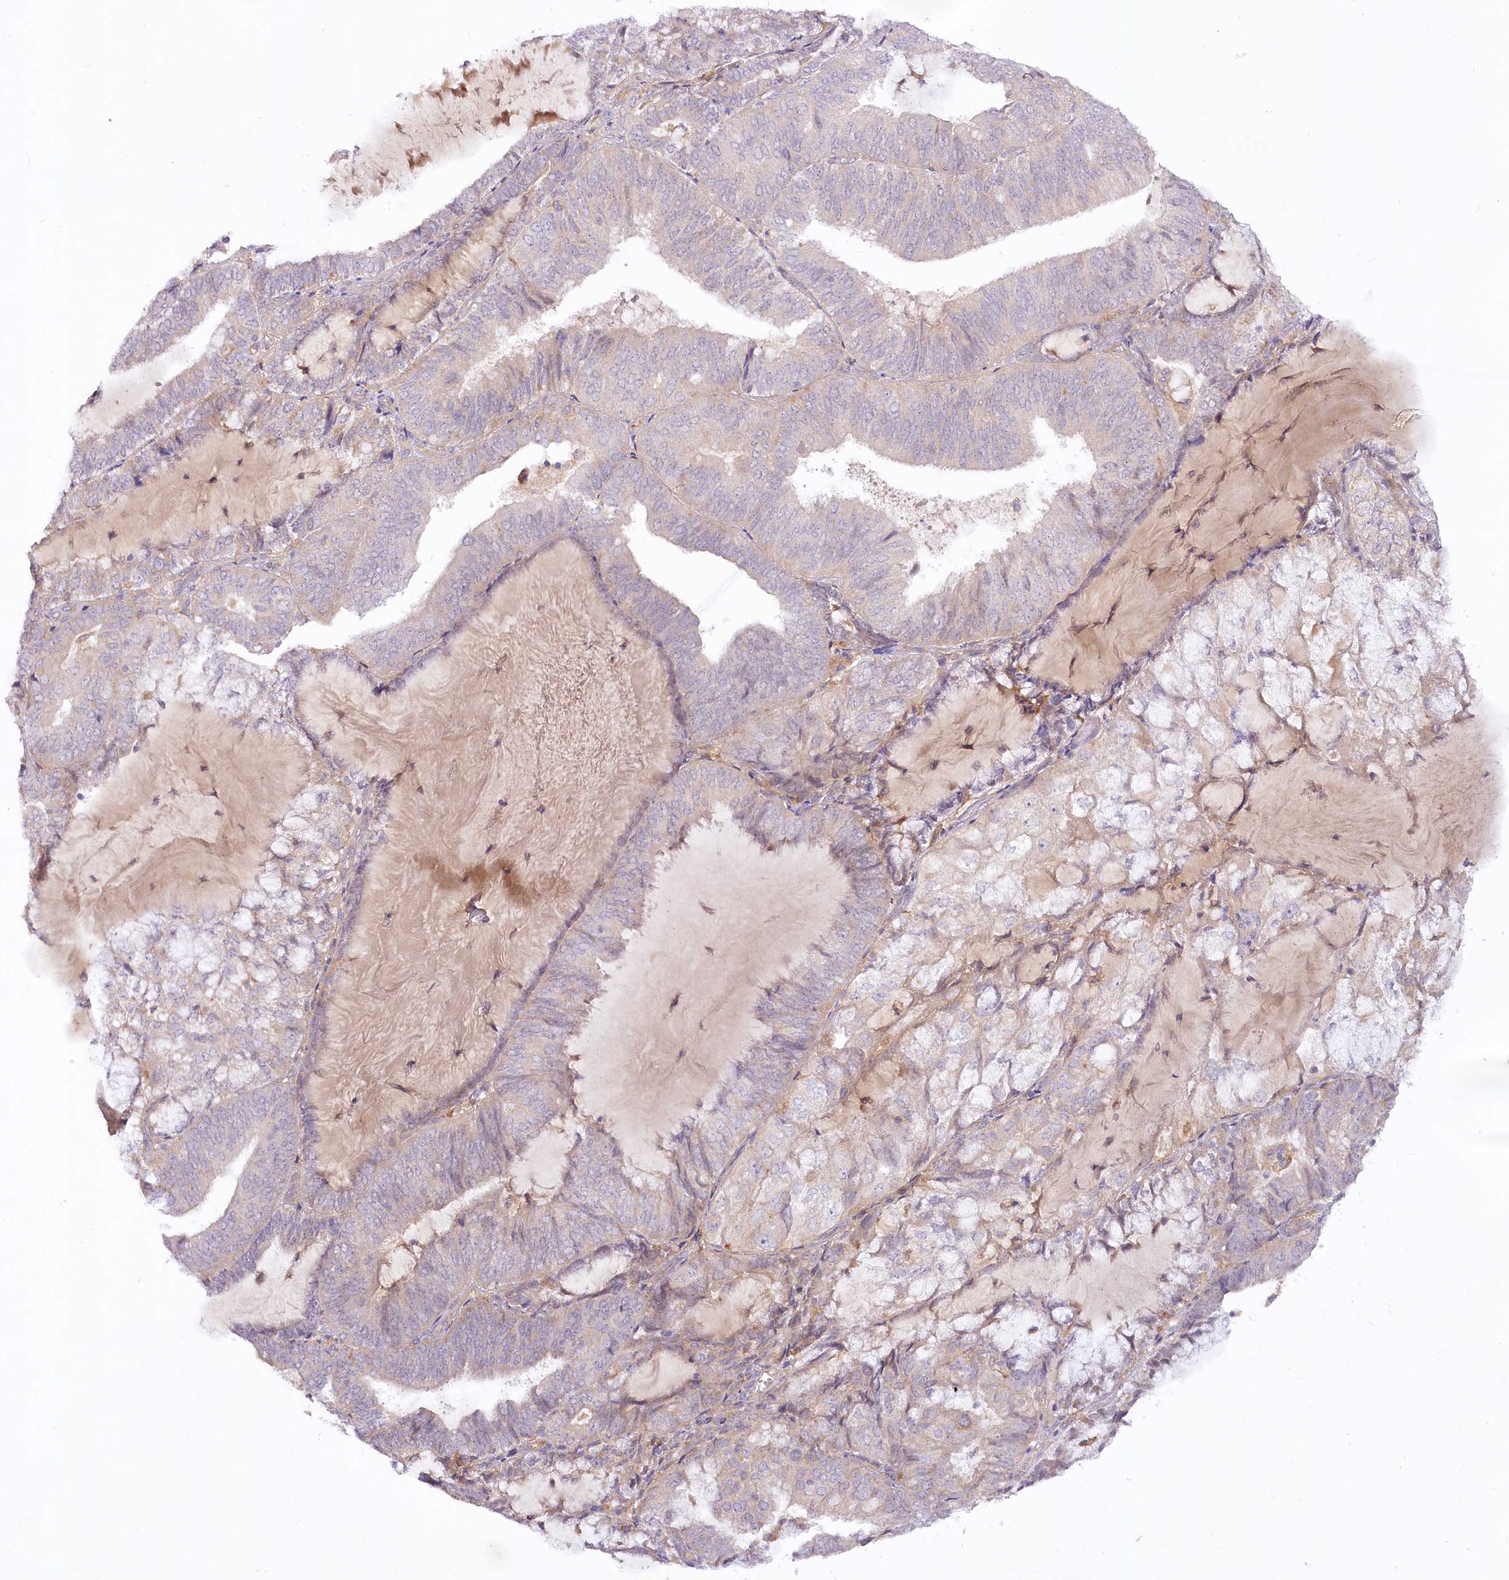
{"staining": {"intensity": "weak", "quantity": "<25%", "location": "cytoplasmic/membranous"}, "tissue": "endometrial cancer", "cell_type": "Tumor cells", "image_type": "cancer", "snomed": [{"axis": "morphology", "description": "Adenocarcinoma, NOS"}, {"axis": "topography", "description": "Endometrium"}], "caption": "Protein analysis of endometrial adenocarcinoma demonstrates no significant positivity in tumor cells.", "gene": "EFHC2", "patient": {"sex": "female", "age": 81}}